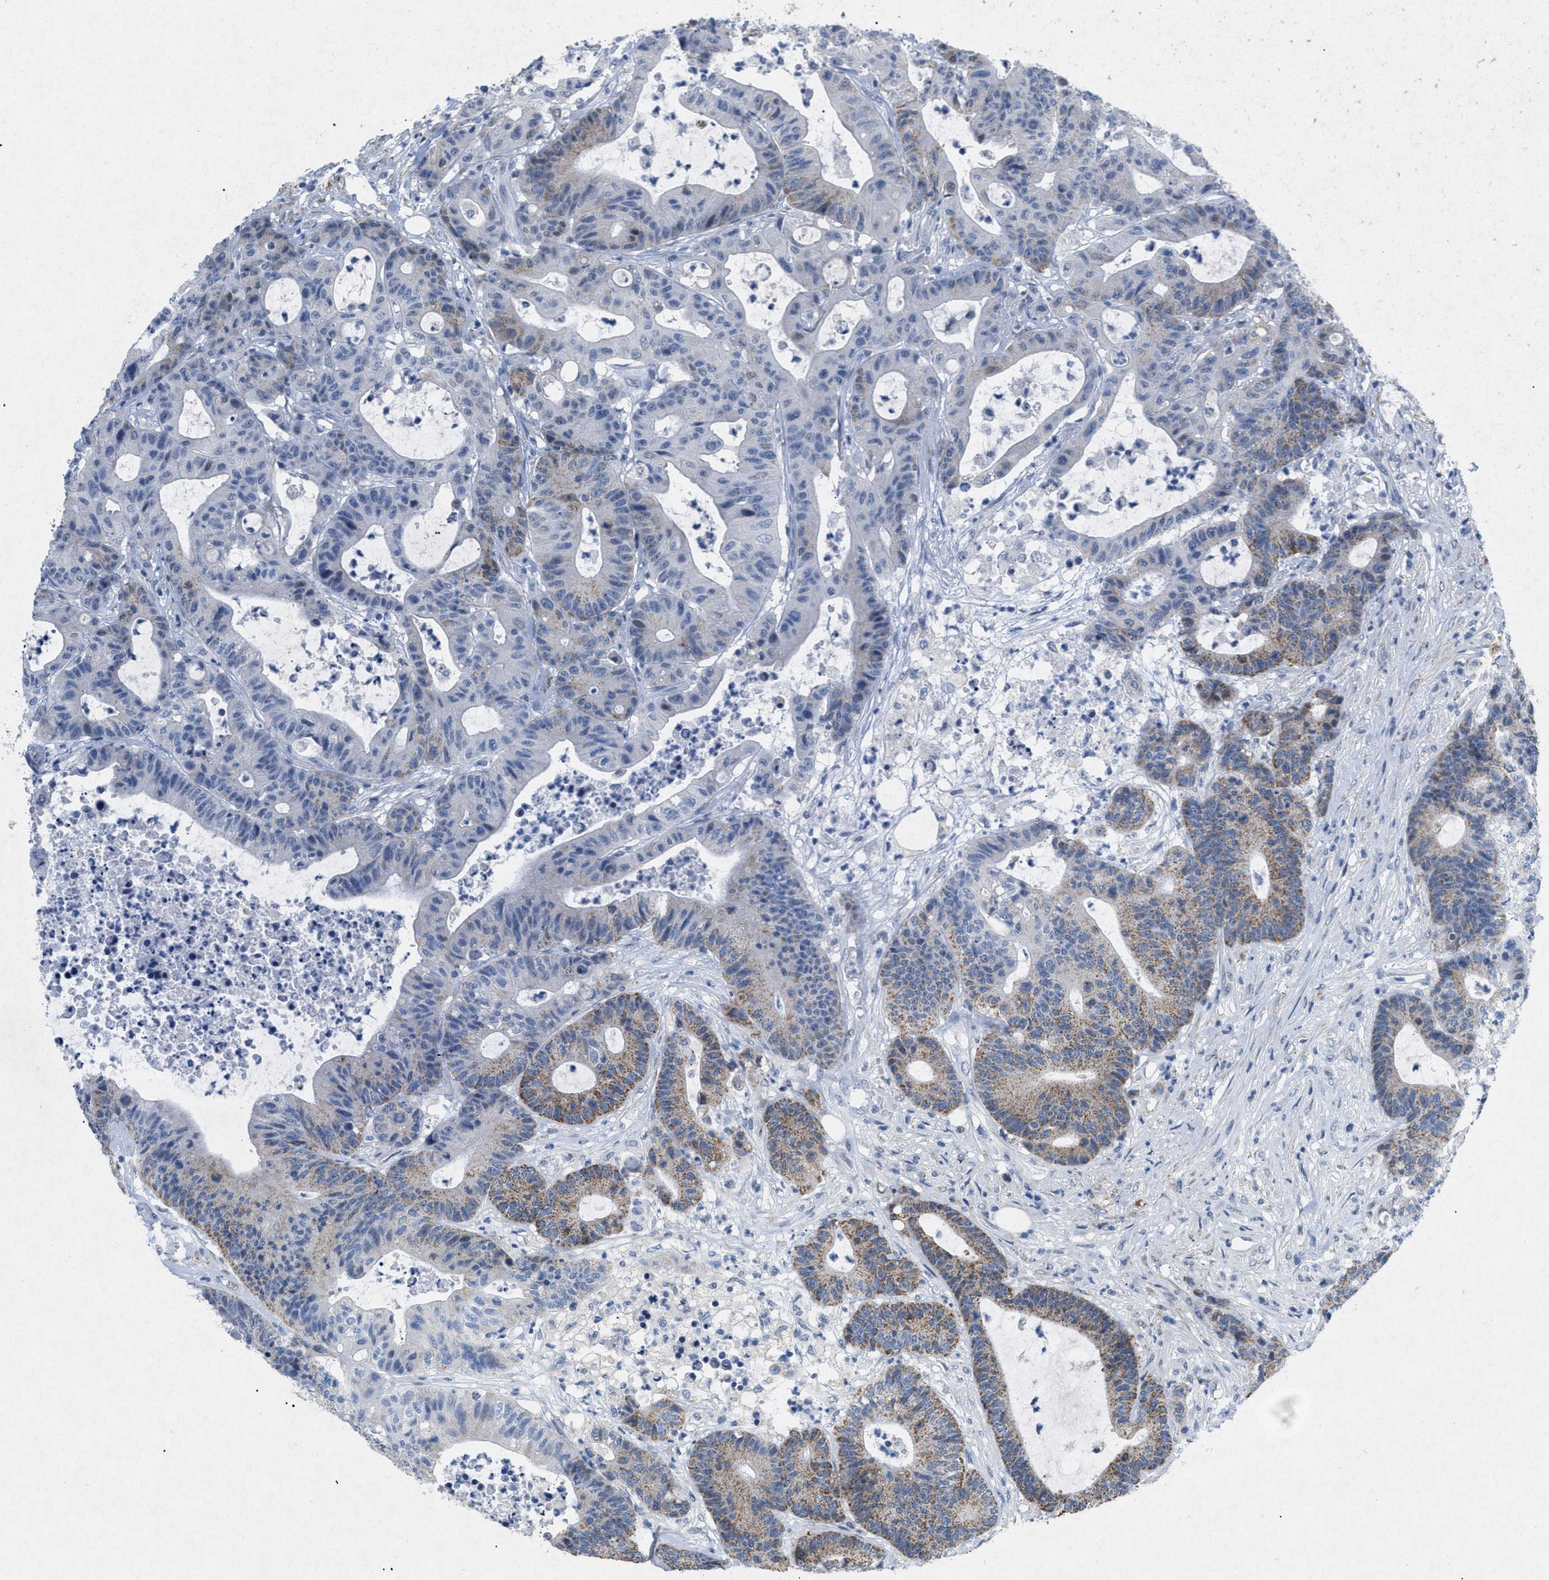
{"staining": {"intensity": "moderate", "quantity": "25%-75%", "location": "cytoplasmic/membranous"}, "tissue": "colorectal cancer", "cell_type": "Tumor cells", "image_type": "cancer", "snomed": [{"axis": "morphology", "description": "Adenocarcinoma, NOS"}, {"axis": "topography", "description": "Colon"}], "caption": "Colorectal cancer (adenocarcinoma) stained with immunohistochemistry (IHC) shows moderate cytoplasmic/membranous expression in approximately 25%-75% of tumor cells.", "gene": "TASOR", "patient": {"sex": "female", "age": 84}}